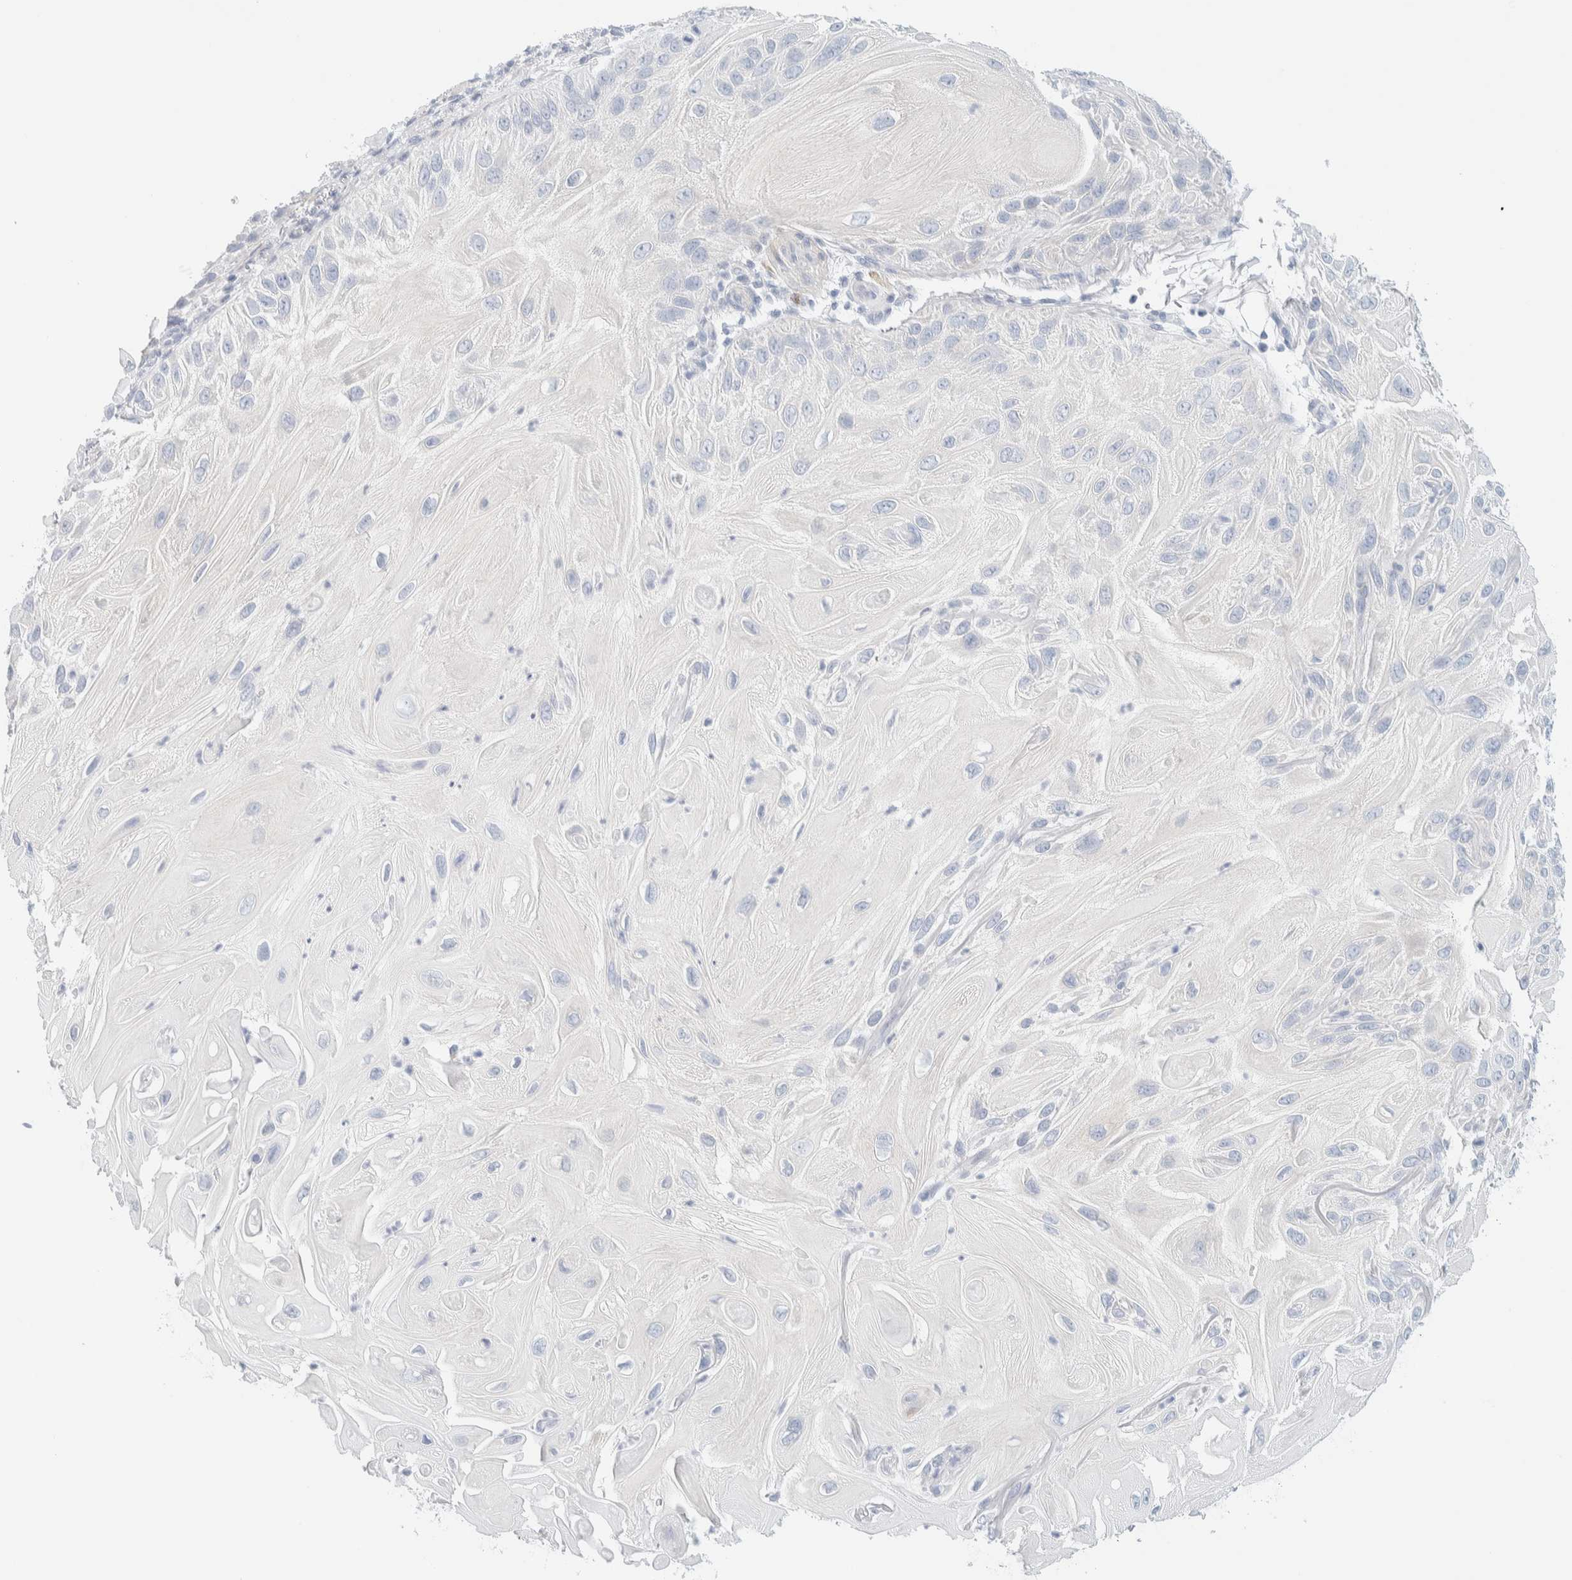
{"staining": {"intensity": "negative", "quantity": "none", "location": "none"}, "tissue": "skin cancer", "cell_type": "Tumor cells", "image_type": "cancer", "snomed": [{"axis": "morphology", "description": "Squamous cell carcinoma, NOS"}, {"axis": "topography", "description": "Skin"}], "caption": "The image displays no staining of tumor cells in squamous cell carcinoma (skin).", "gene": "ATCAY", "patient": {"sex": "female", "age": 77}}